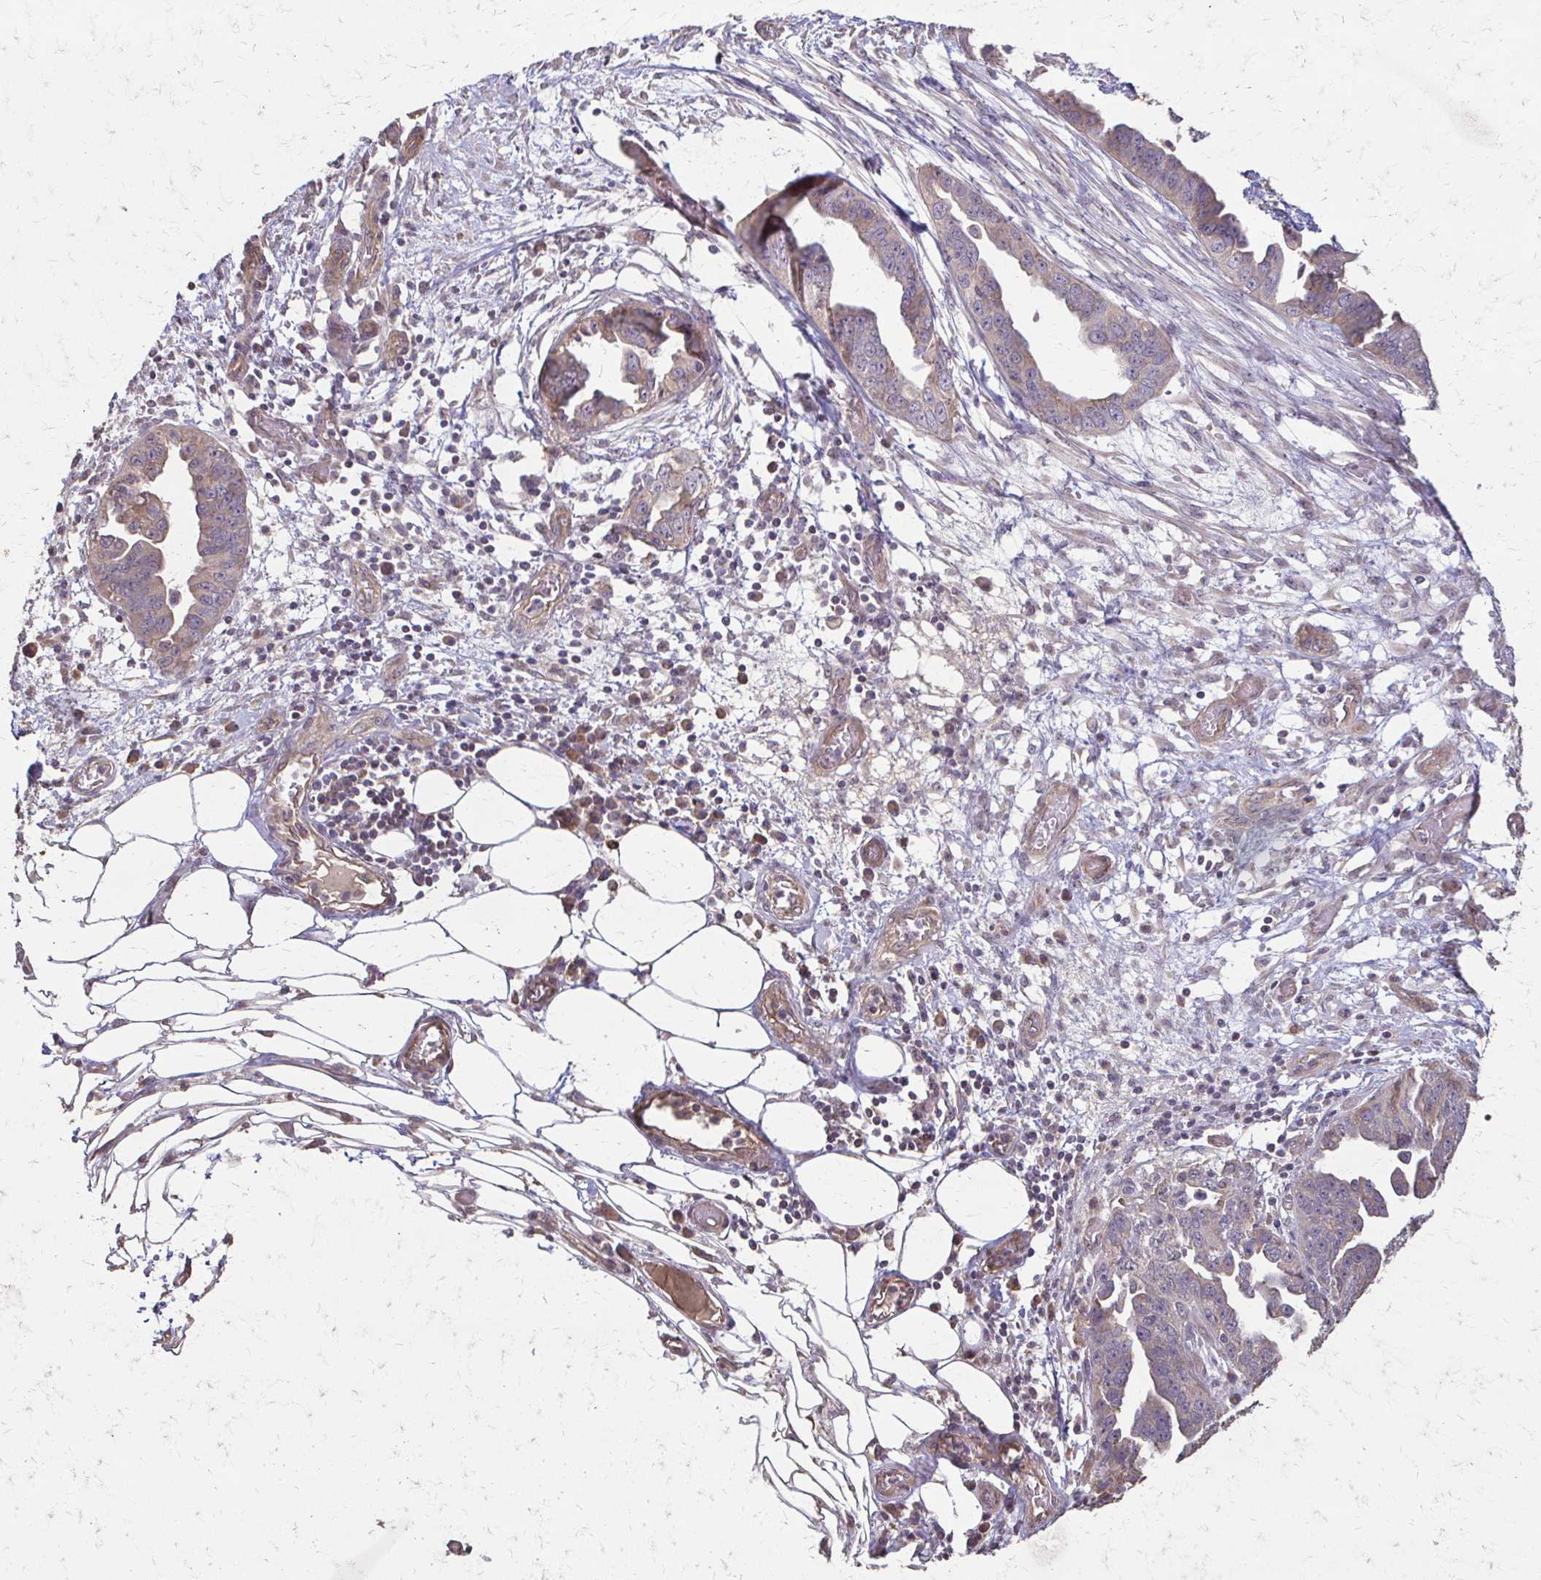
{"staining": {"intensity": "weak", "quantity": "25%-75%", "location": "cytoplasmic/membranous"}, "tissue": "ovarian cancer", "cell_type": "Tumor cells", "image_type": "cancer", "snomed": [{"axis": "morphology", "description": "Cystadenocarcinoma, serous, NOS"}, {"axis": "topography", "description": "Ovary"}], "caption": "Protein analysis of serous cystadenocarcinoma (ovarian) tissue shows weak cytoplasmic/membranous expression in approximately 25%-75% of tumor cells.", "gene": "IL18BP", "patient": {"sex": "female", "age": 75}}